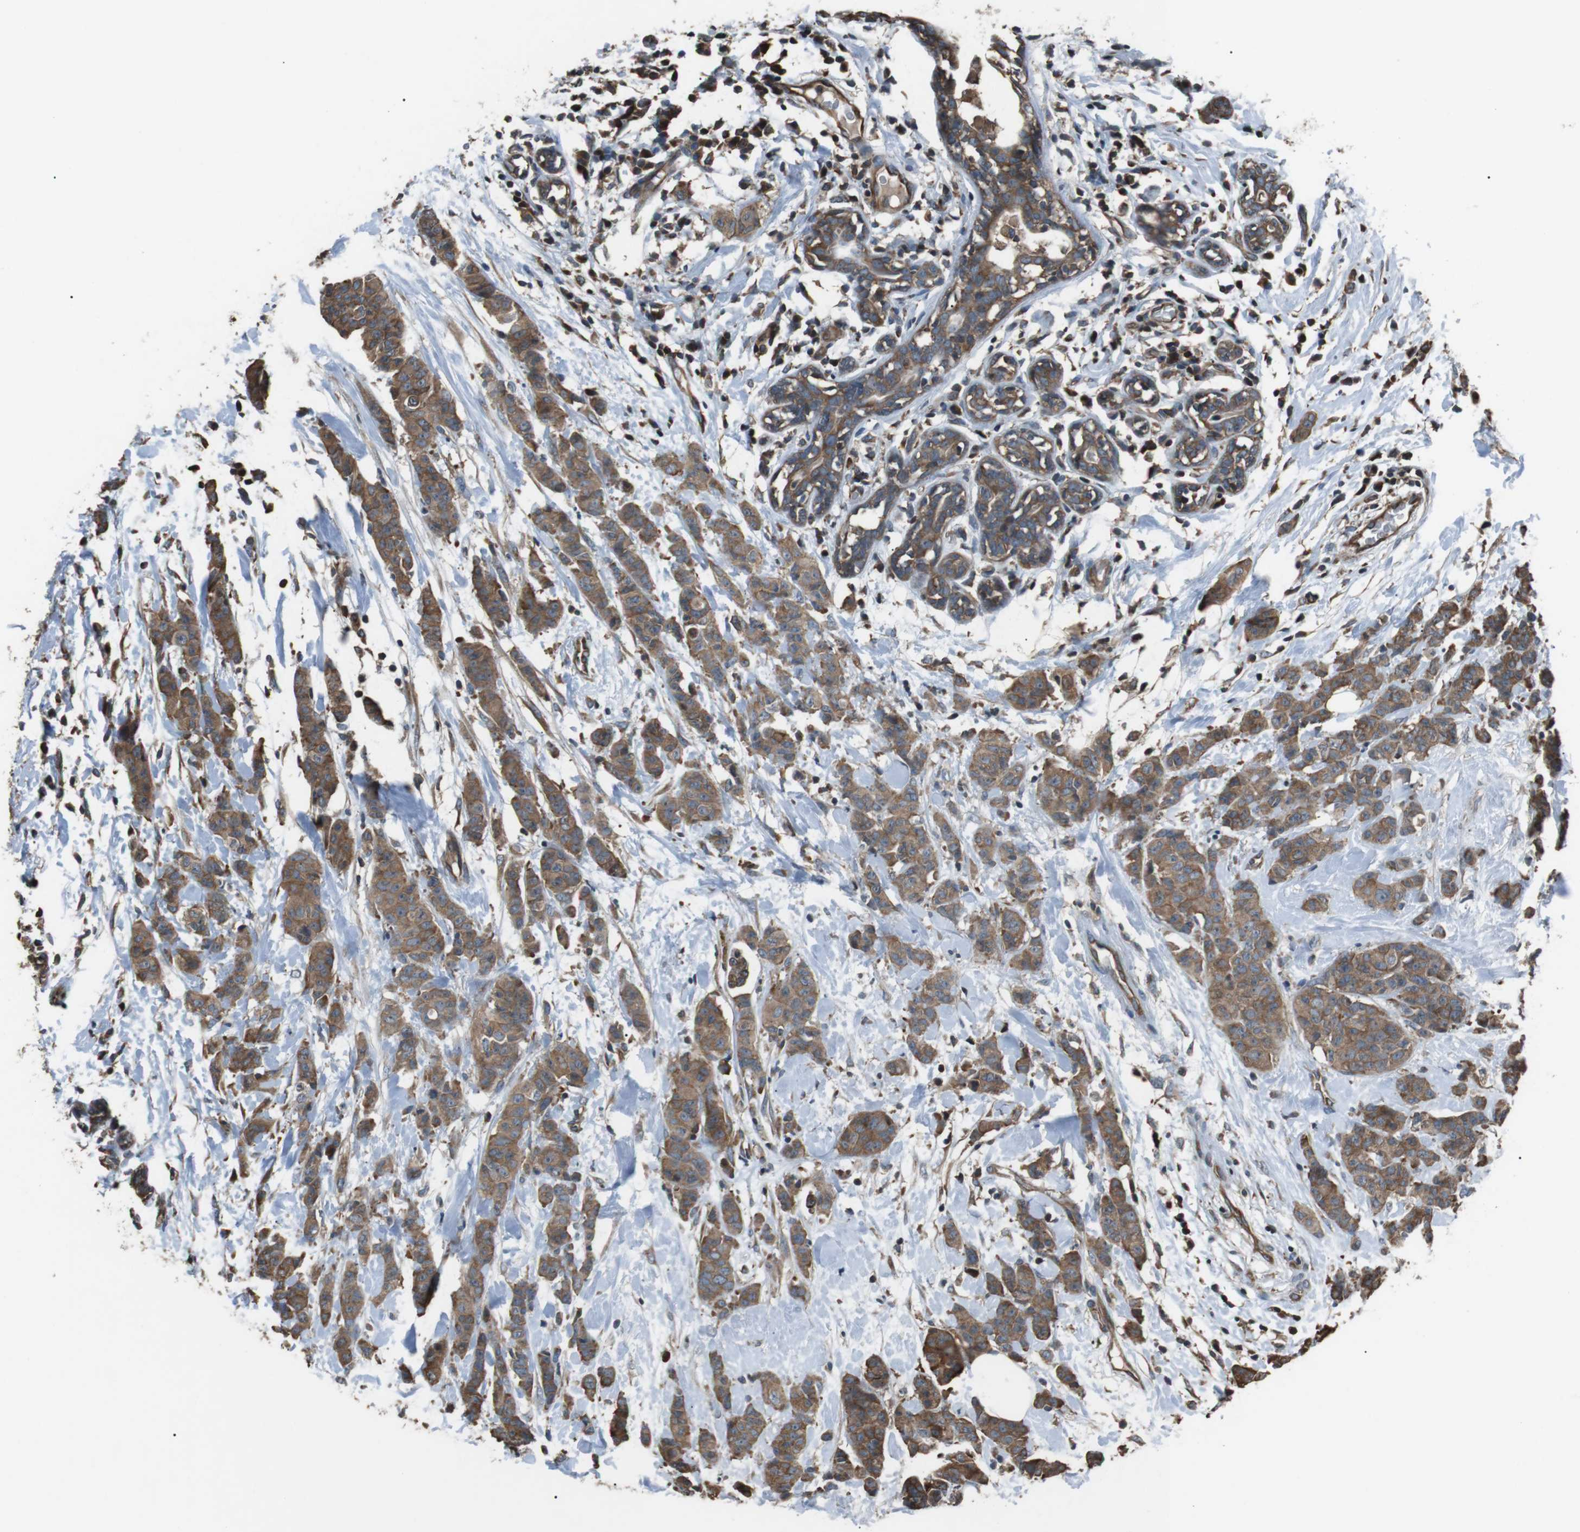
{"staining": {"intensity": "moderate", "quantity": ">75%", "location": "cytoplasmic/membranous"}, "tissue": "breast cancer", "cell_type": "Tumor cells", "image_type": "cancer", "snomed": [{"axis": "morphology", "description": "Normal tissue, NOS"}, {"axis": "morphology", "description": "Duct carcinoma"}, {"axis": "topography", "description": "Breast"}], "caption": "A micrograph of human breast cancer (intraductal carcinoma) stained for a protein displays moderate cytoplasmic/membranous brown staining in tumor cells. The protein is stained brown, and the nuclei are stained in blue (DAB (3,3'-diaminobenzidine) IHC with brightfield microscopy, high magnification).", "gene": "GPR161", "patient": {"sex": "female", "age": 40}}